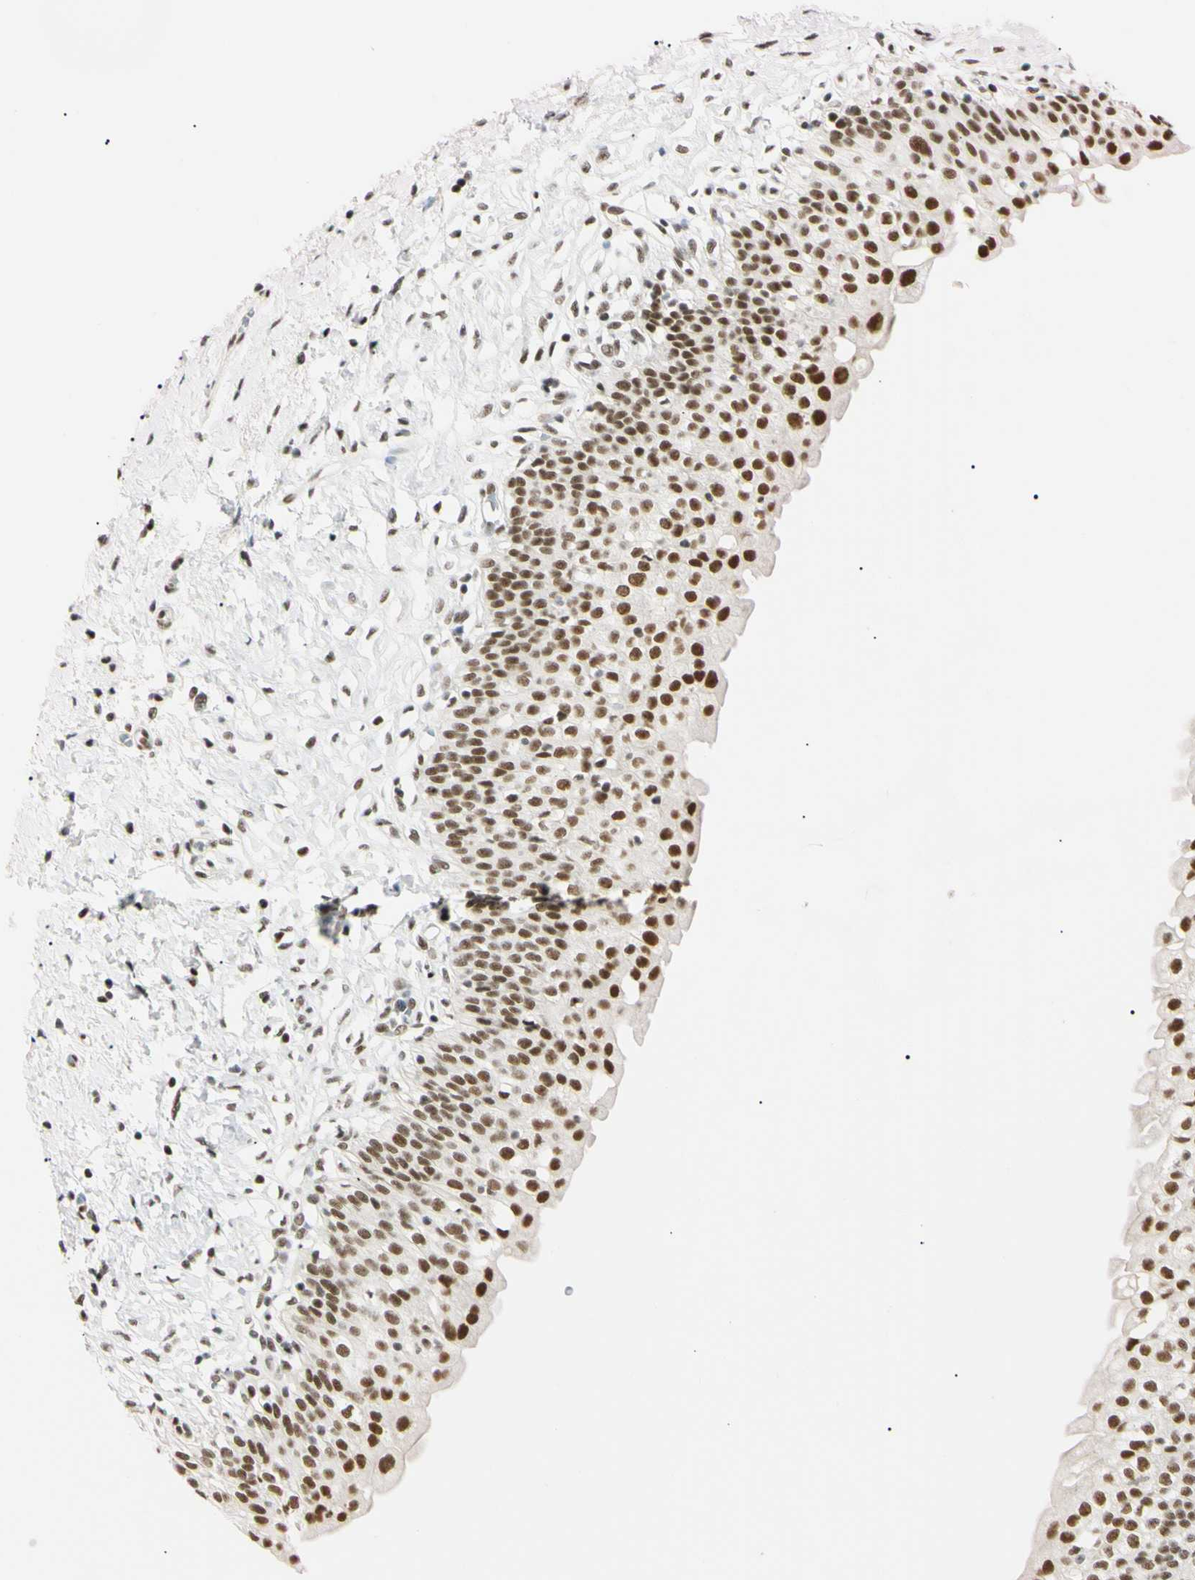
{"staining": {"intensity": "strong", "quantity": ">75%", "location": "nuclear"}, "tissue": "urinary bladder", "cell_type": "Urothelial cells", "image_type": "normal", "snomed": [{"axis": "morphology", "description": "Normal tissue, NOS"}, {"axis": "topography", "description": "Urinary bladder"}], "caption": "Unremarkable urinary bladder was stained to show a protein in brown. There is high levels of strong nuclear expression in about >75% of urothelial cells. Nuclei are stained in blue.", "gene": "ZNF134", "patient": {"sex": "male", "age": 55}}